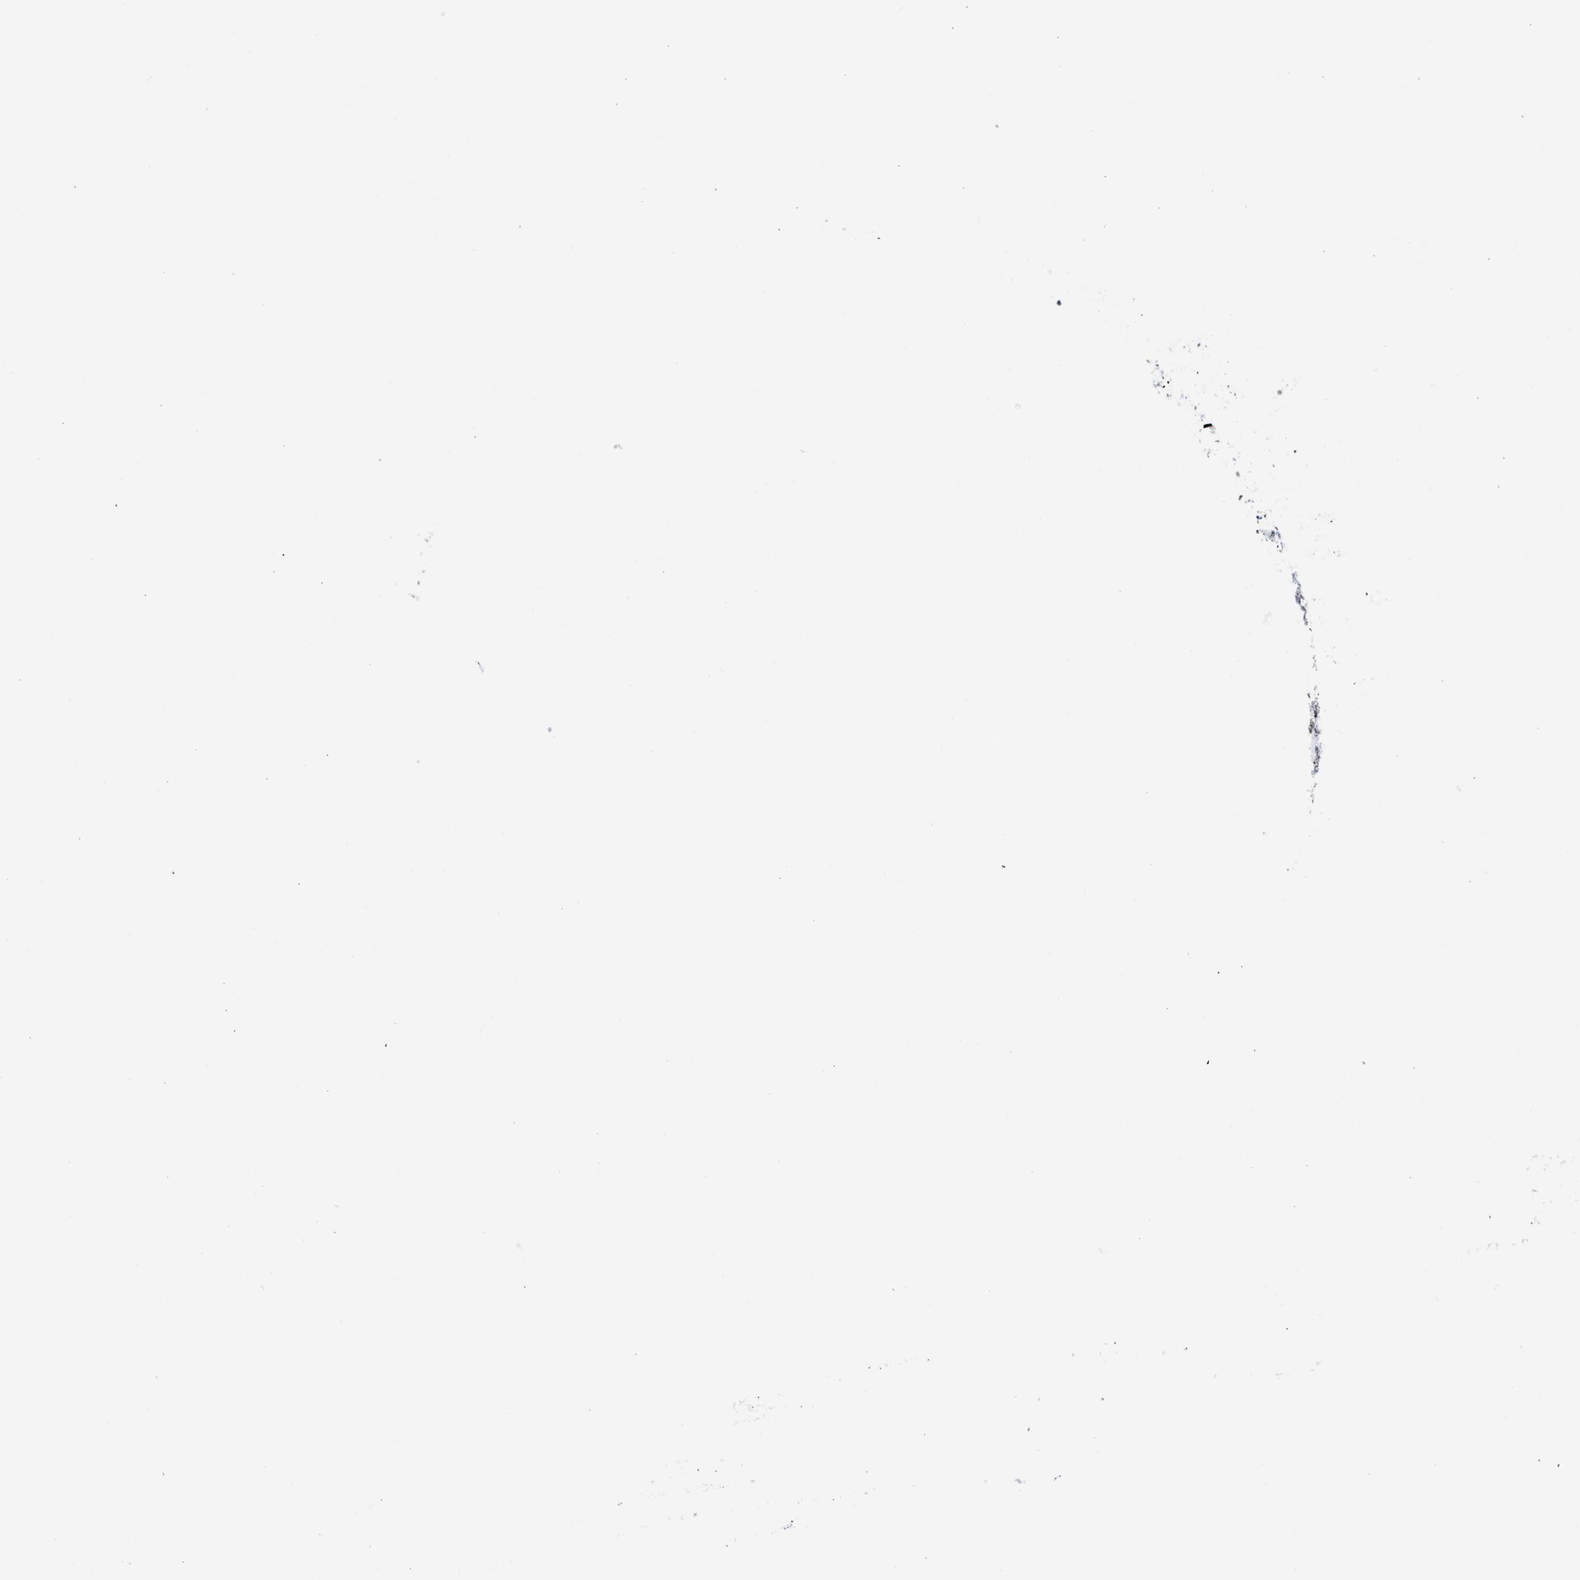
{"staining": {"intensity": "strong", "quantity": ">75%", "location": "nuclear"}, "tissue": "urothelial cancer", "cell_type": "Tumor cells", "image_type": "cancer", "snomed": [{"axis": "morphology", "description": "Urothelial carcinoma, High grade"}, {"axis": "topography", "description": "Urinary bladder"}], "caption": "The immunohistochemical stain highlights strong nuclear expression in tumor cells of urothelial cancer tissue. (brown staining indicates protein expression, while blue staining denotes nuclei).", "gene": "RBM8A", "patient": {"sex": "female", "age": 85}}